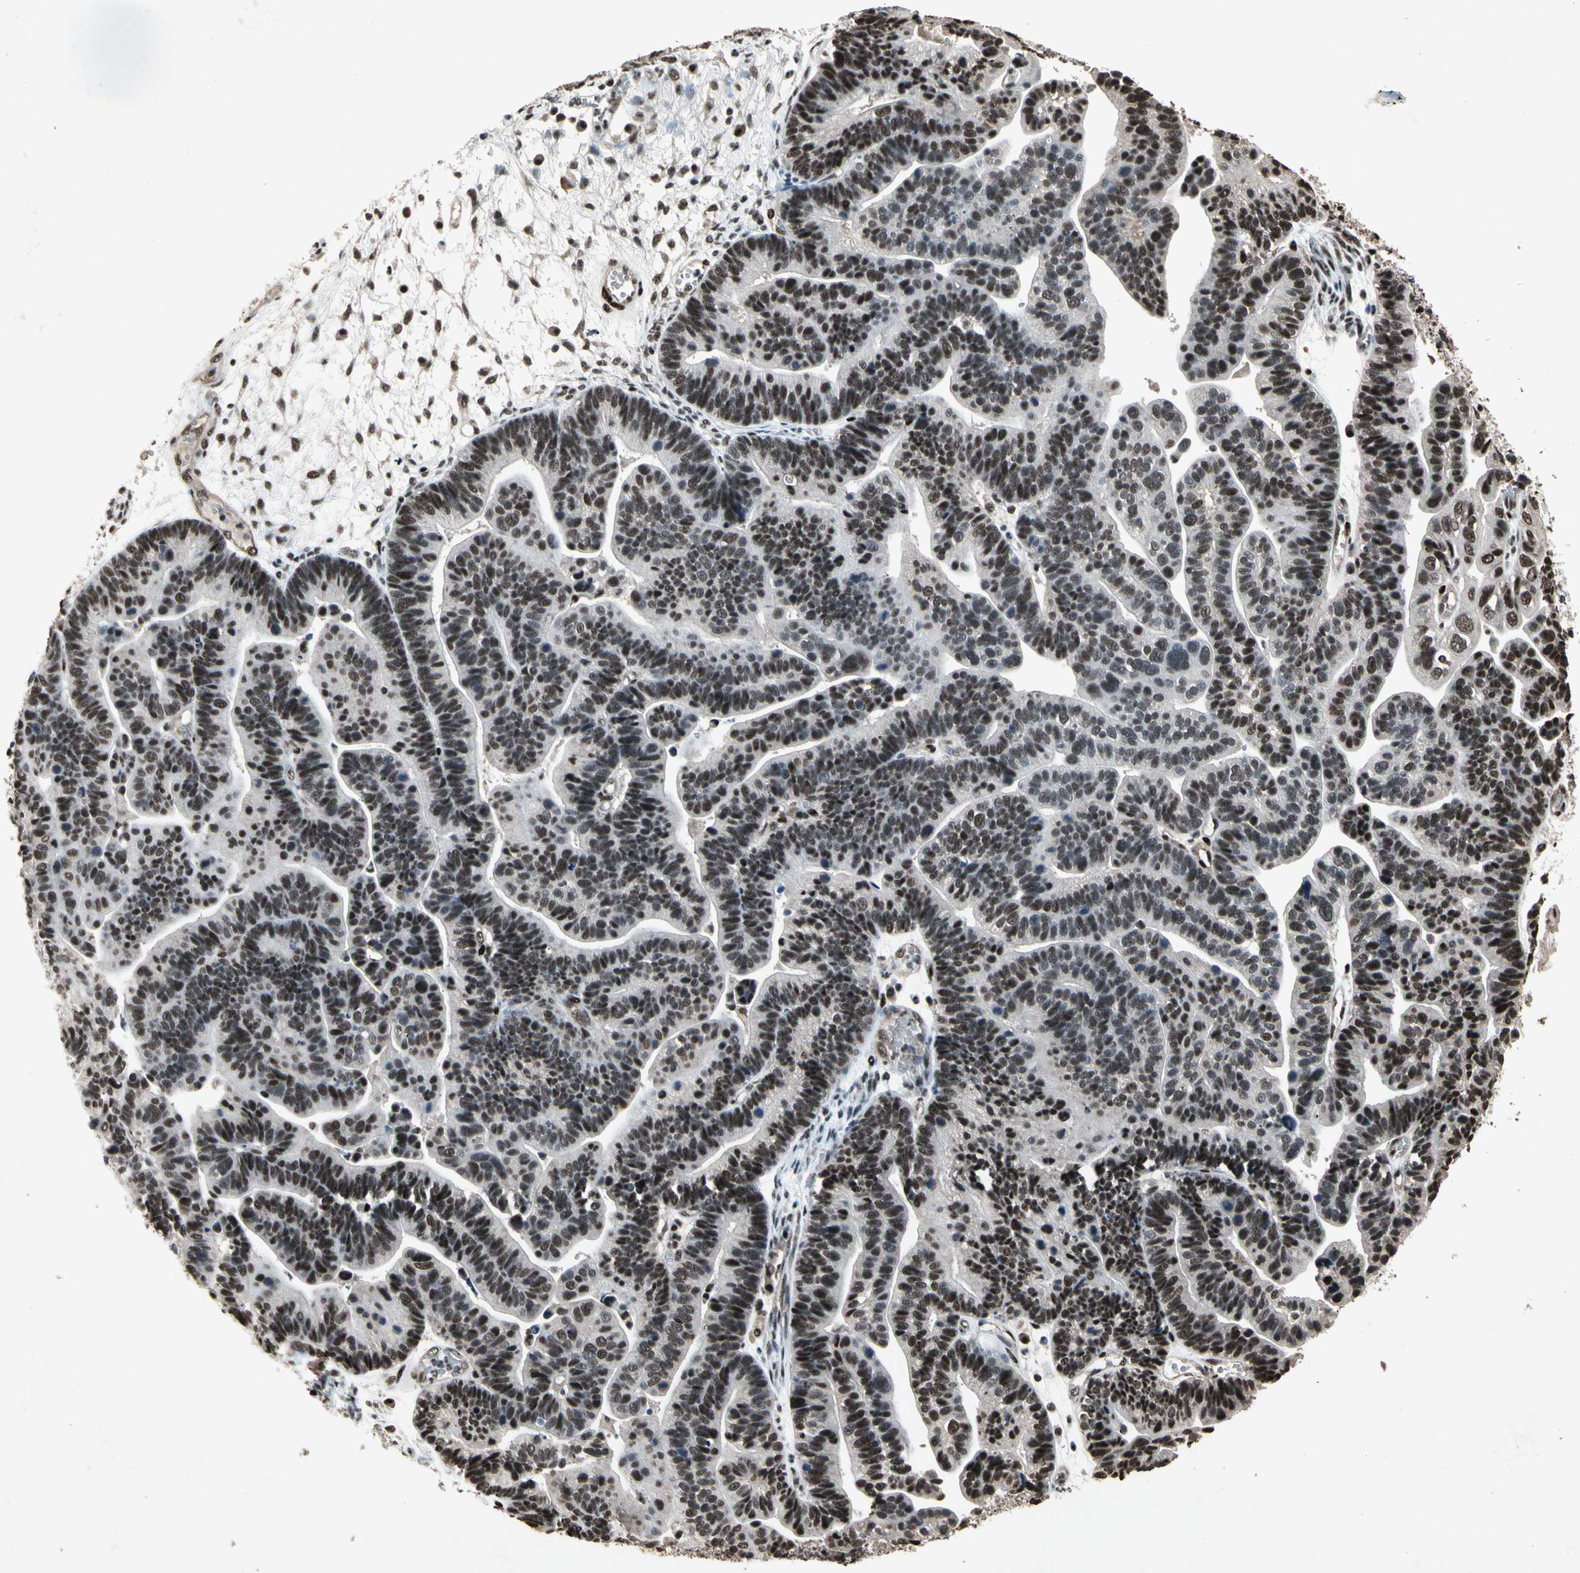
{"staining": {"intensity": "strong", "quantity": ">75%", "location": "nuclear"}, "tissue": "ovarian cancer", "cell_type": "Tumor cells", "image_type": "cancer", "snomed": [{"axis": "morphology", "description": "Cystadenocarcinoma, serous, NOS"}, {"axis": "topography", "description": "Ovary"}], "caption": "The image demonstrates a brown stain indicating the presence of a protein in the nuclear of tumor cells in serous cystadenocarcinoma (ovarian).", "gene": "TBX2", "patient": {"sex": "female", "age": 56}}